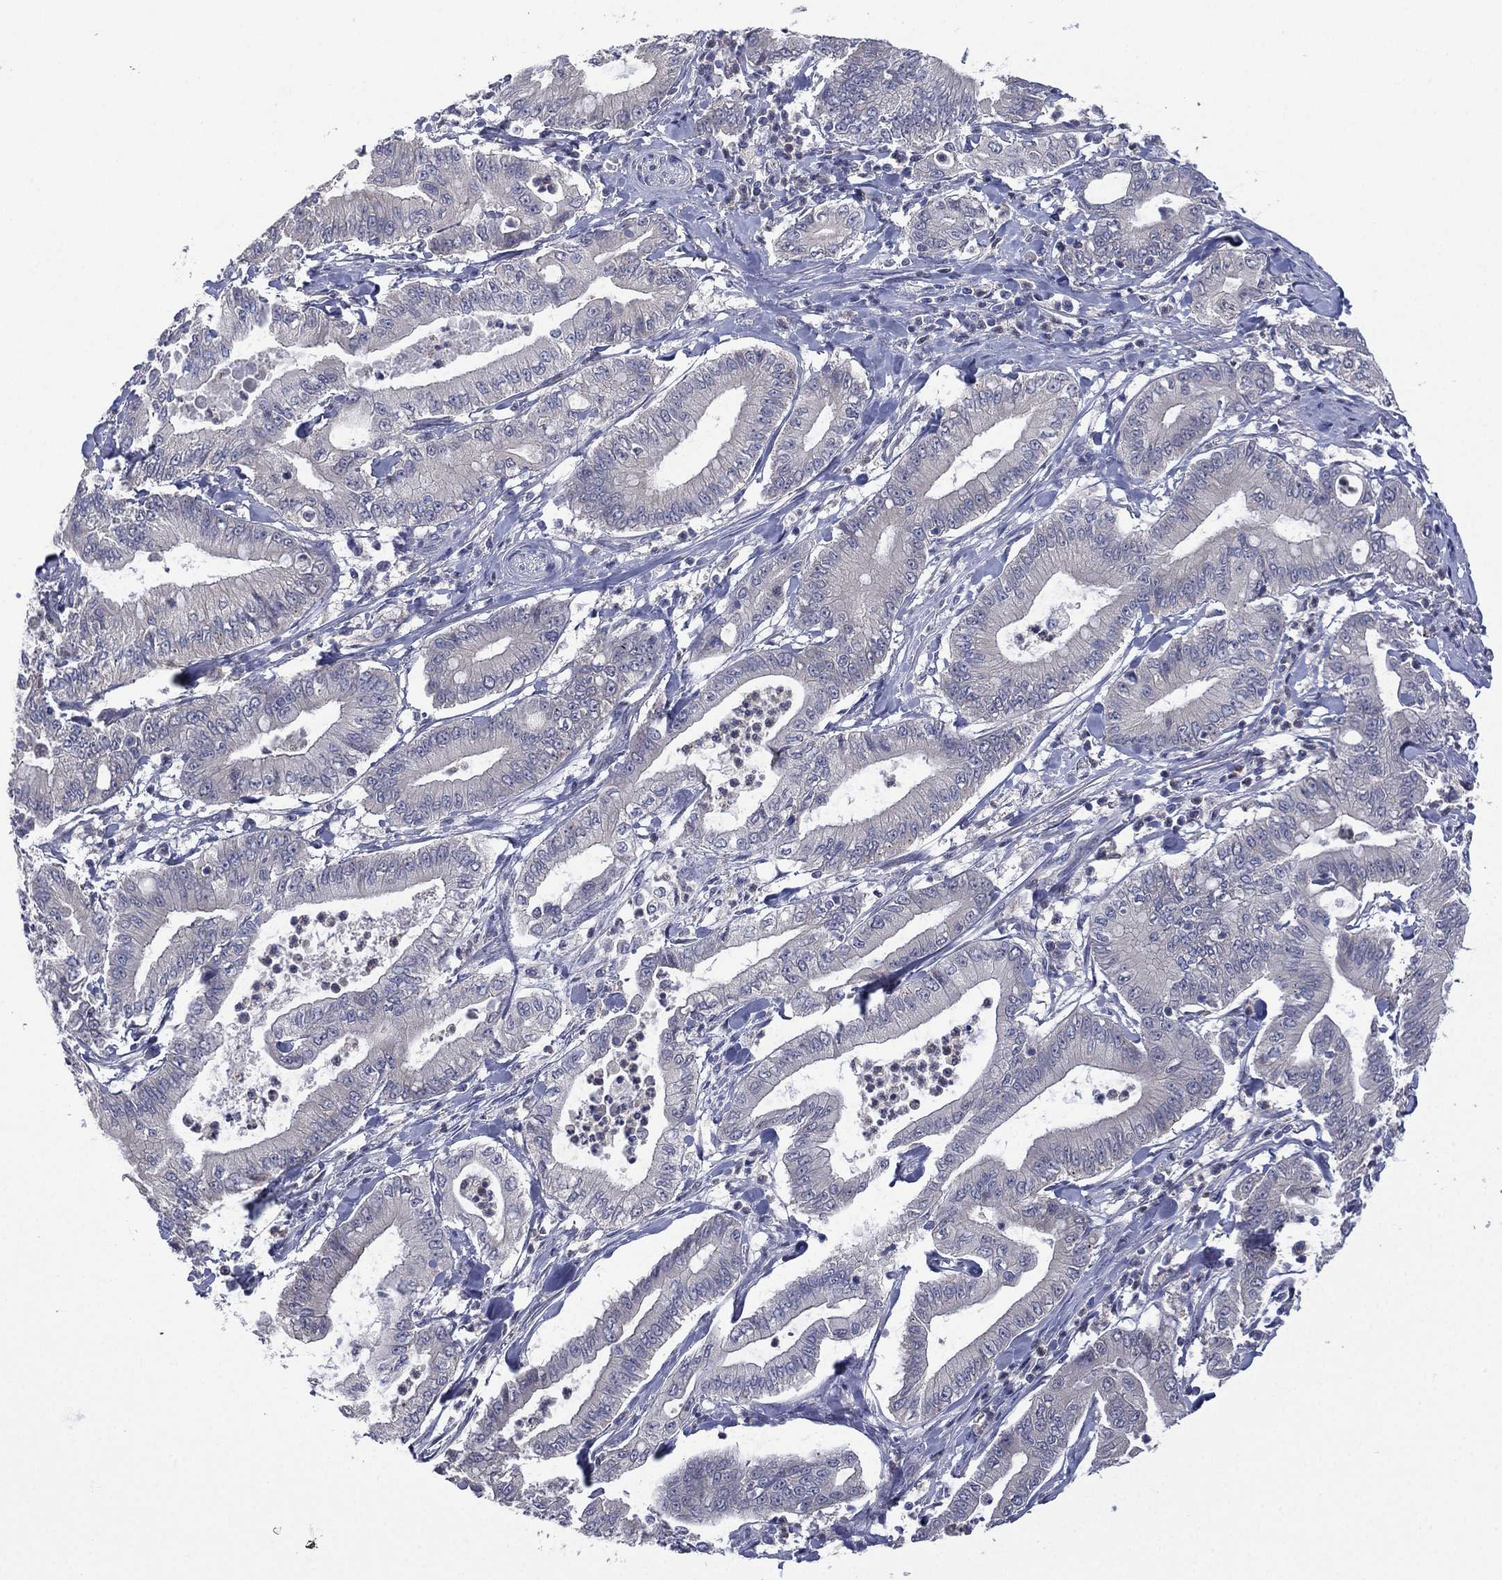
{"staining": {"intensity": "negative", "quantity": "none", "location": "none"}, "tissue": "pancreatic cancer", "cell_type": "Tumor cells", "image_type": "cancer", "snomed": [{"axis": "morphology", "description": "Adenocarcinoma, NOS"}, {"axis": "topography", "description": "Pancreas"}], "caption": "Protein analysis of pancreatic adenocarcinoma reveals no significant staining in tumor cells.", "gene": "MPP7", "patient": {"sex": "male", "age": 71}}